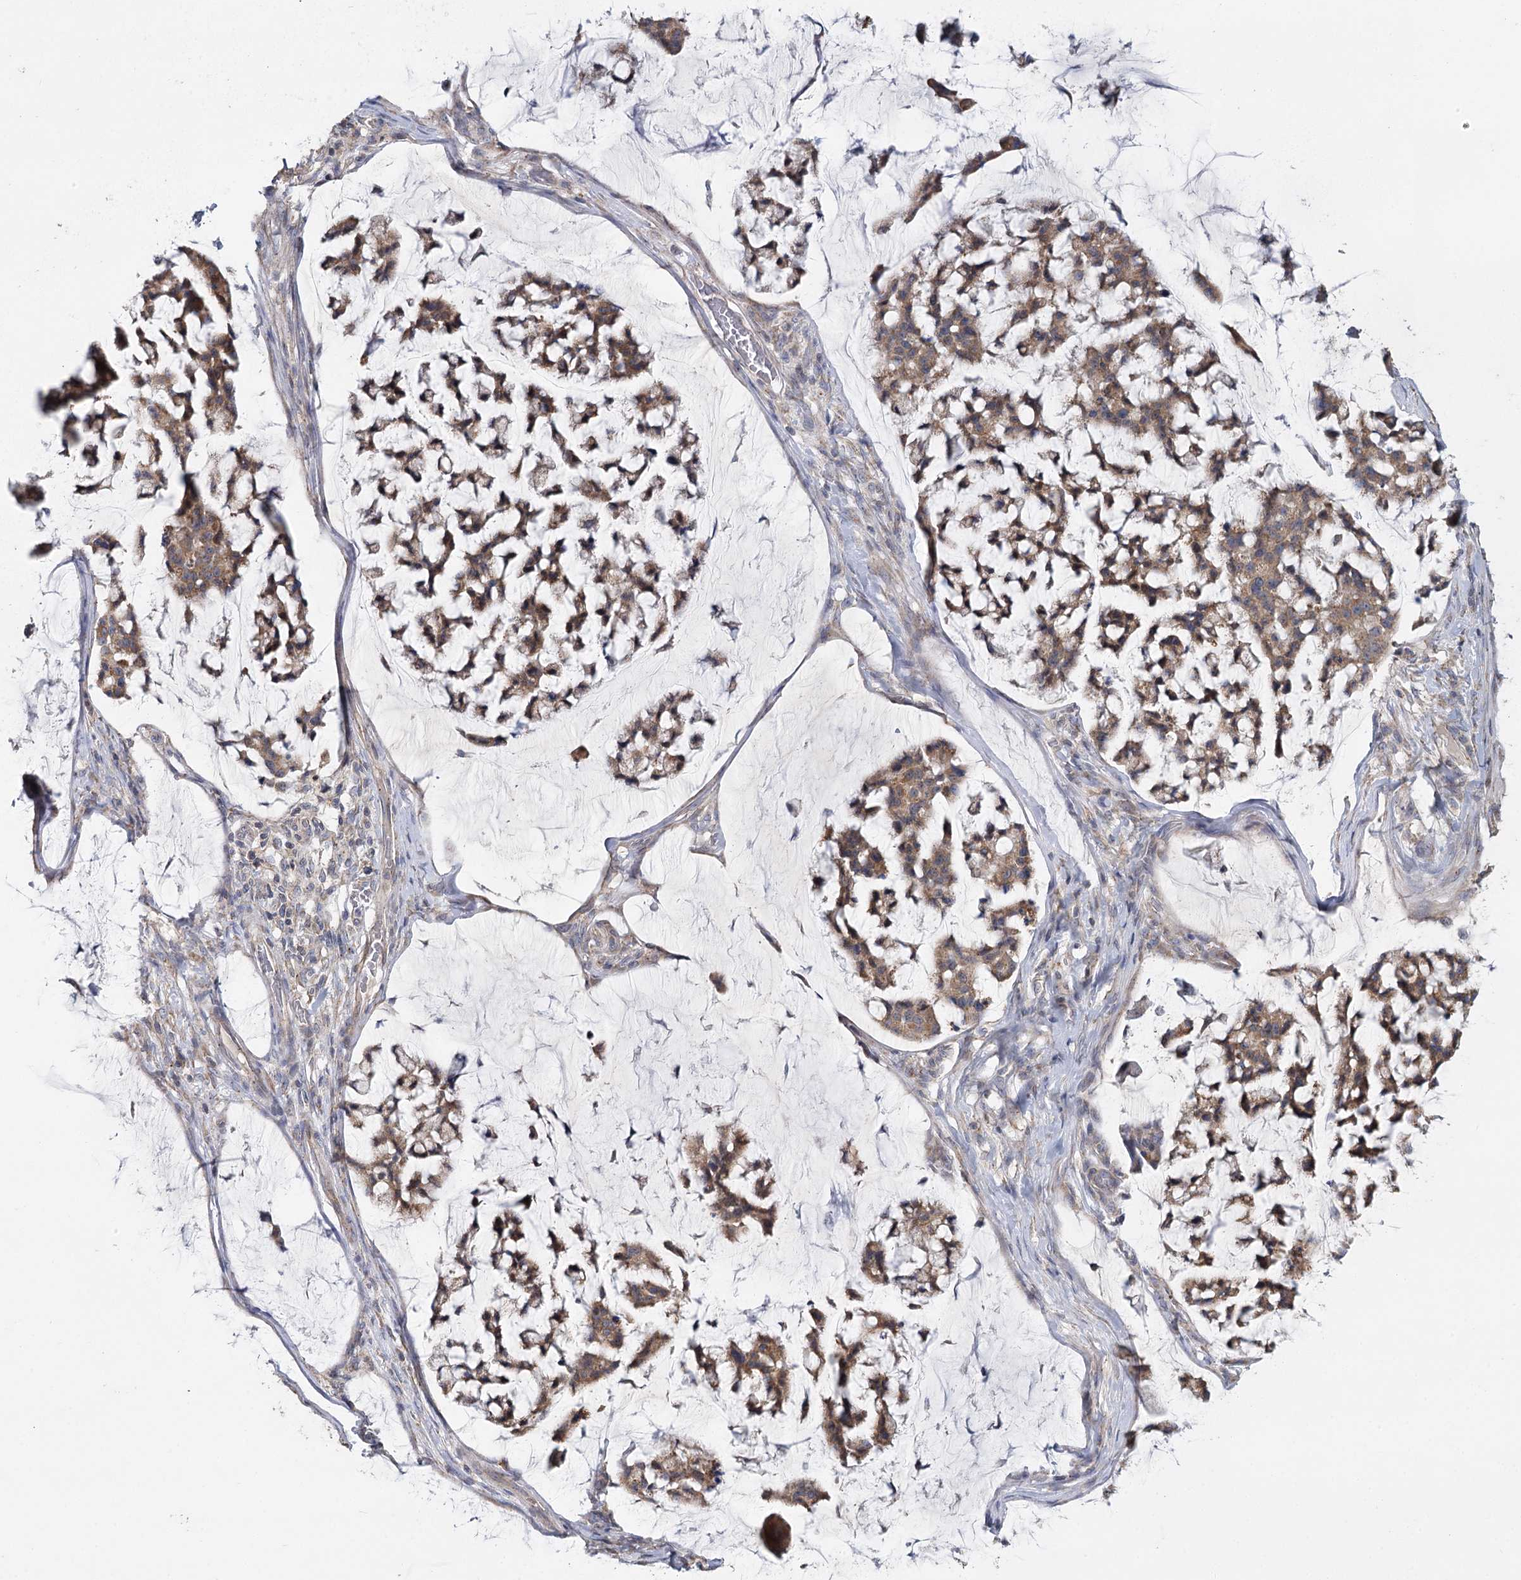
{"staining": {"intensity": "moderate", "quantity": ">75%", "location": "cytoplasmic/membranous"}, "tissue": "stomach cancer", "cell_type": "Tumor cells", "image_type": "cancer", "snomed": [{"axis": "morphology", "description": "Adenocarcinoma, NOS"}, {"axis": "topography", "description": "Stomach, lower"}], "caption": "Moderate cytoplasmic/membranous expression is appreciated in about >75% of tumor cells in adenocarcinoma (stomach). The staining is performed using DAB brown chromogen to label protein expression. The nuclei are counter-stained blue using hematoxylin.", "gene": "ACOX2", "patient": {"sex": "male", "age": 67}}